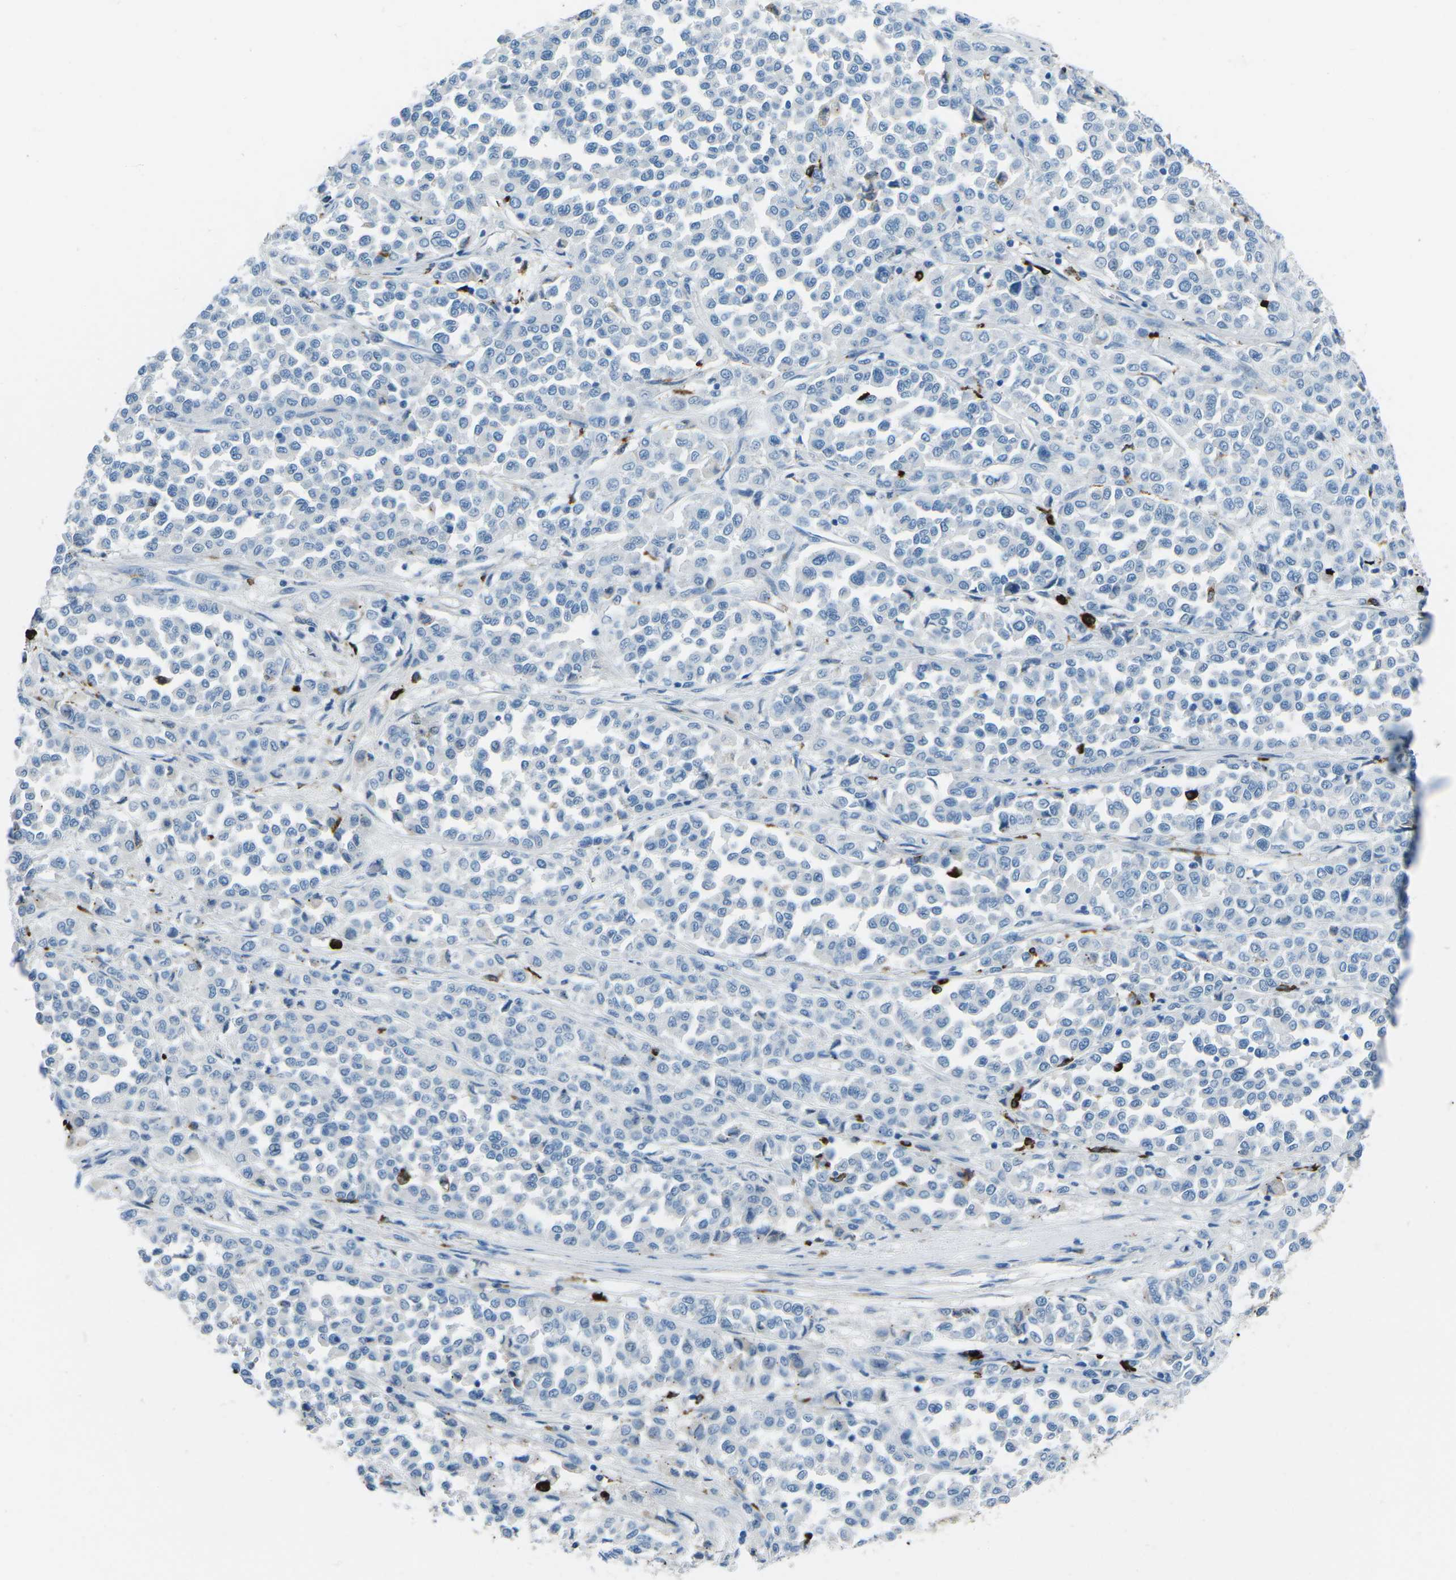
{"staining": {"intensity": "negative", "quantity": "none", "location": "none"}, "tissue": "melanoma", "cell_type": "Tumor cells", "image_type": "cancer", "snomed": [{"axis": "morphology", "description": "Malignant melanoma, Metastatic site"}, {"axis": "topography", "description": "Pancreas"}], "caption": "Immunohistochemistry (IHC) image of melanoma stained for a protein (brown), which displays no positivity in tumor cells. Brightfield microscopy of immunohistochemistry stained with DAB (brown) and hematoxylin (blue), captured at high magnification.", "gene": "FCN1", "patient": {"sex": "female", "age": 30}}